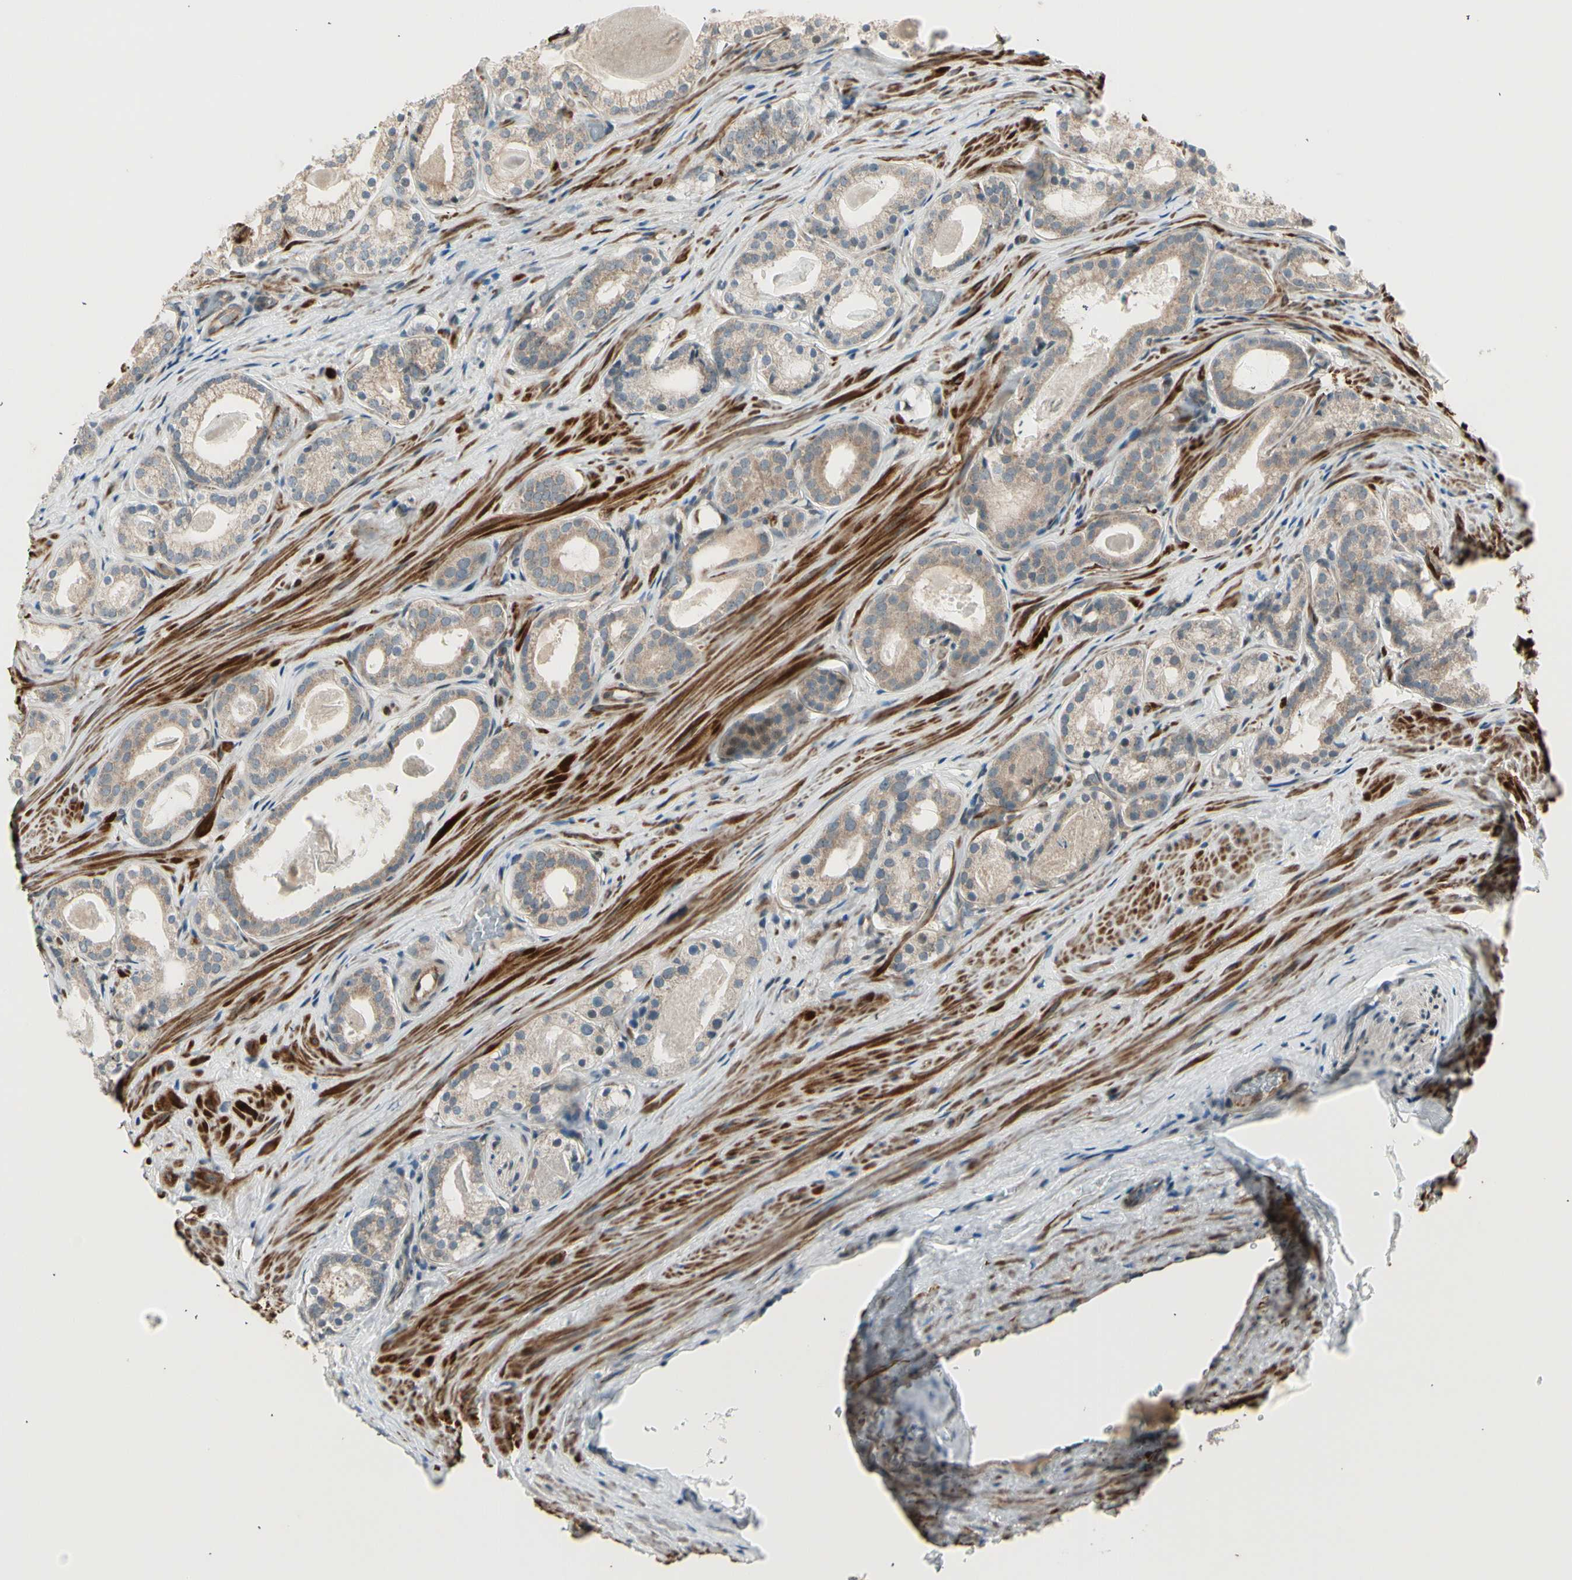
{"staining": {"intensity": "weak", "quantity": "25%-75%", "location": "cytoplasmic/membranous"}, "tissue": "prostate cancer", "cell_type": "Tumor cells", "image_type": "cancer", "snomed": [{"axis": "morphology", "description": "Adenocarcinoma, Low grade"}, {"axis": "topography", "description": "Prostate"}], "caption": "Immunohistochemical staining of prostate adenocarcinoma (low-grade) demonstrates low levels of weak cytoplasmic/membranous protein positivity in approximately 25%-75% of tumor cells.", "gene": "SVBP", "patient": {"sex": "male", "age": 59}}